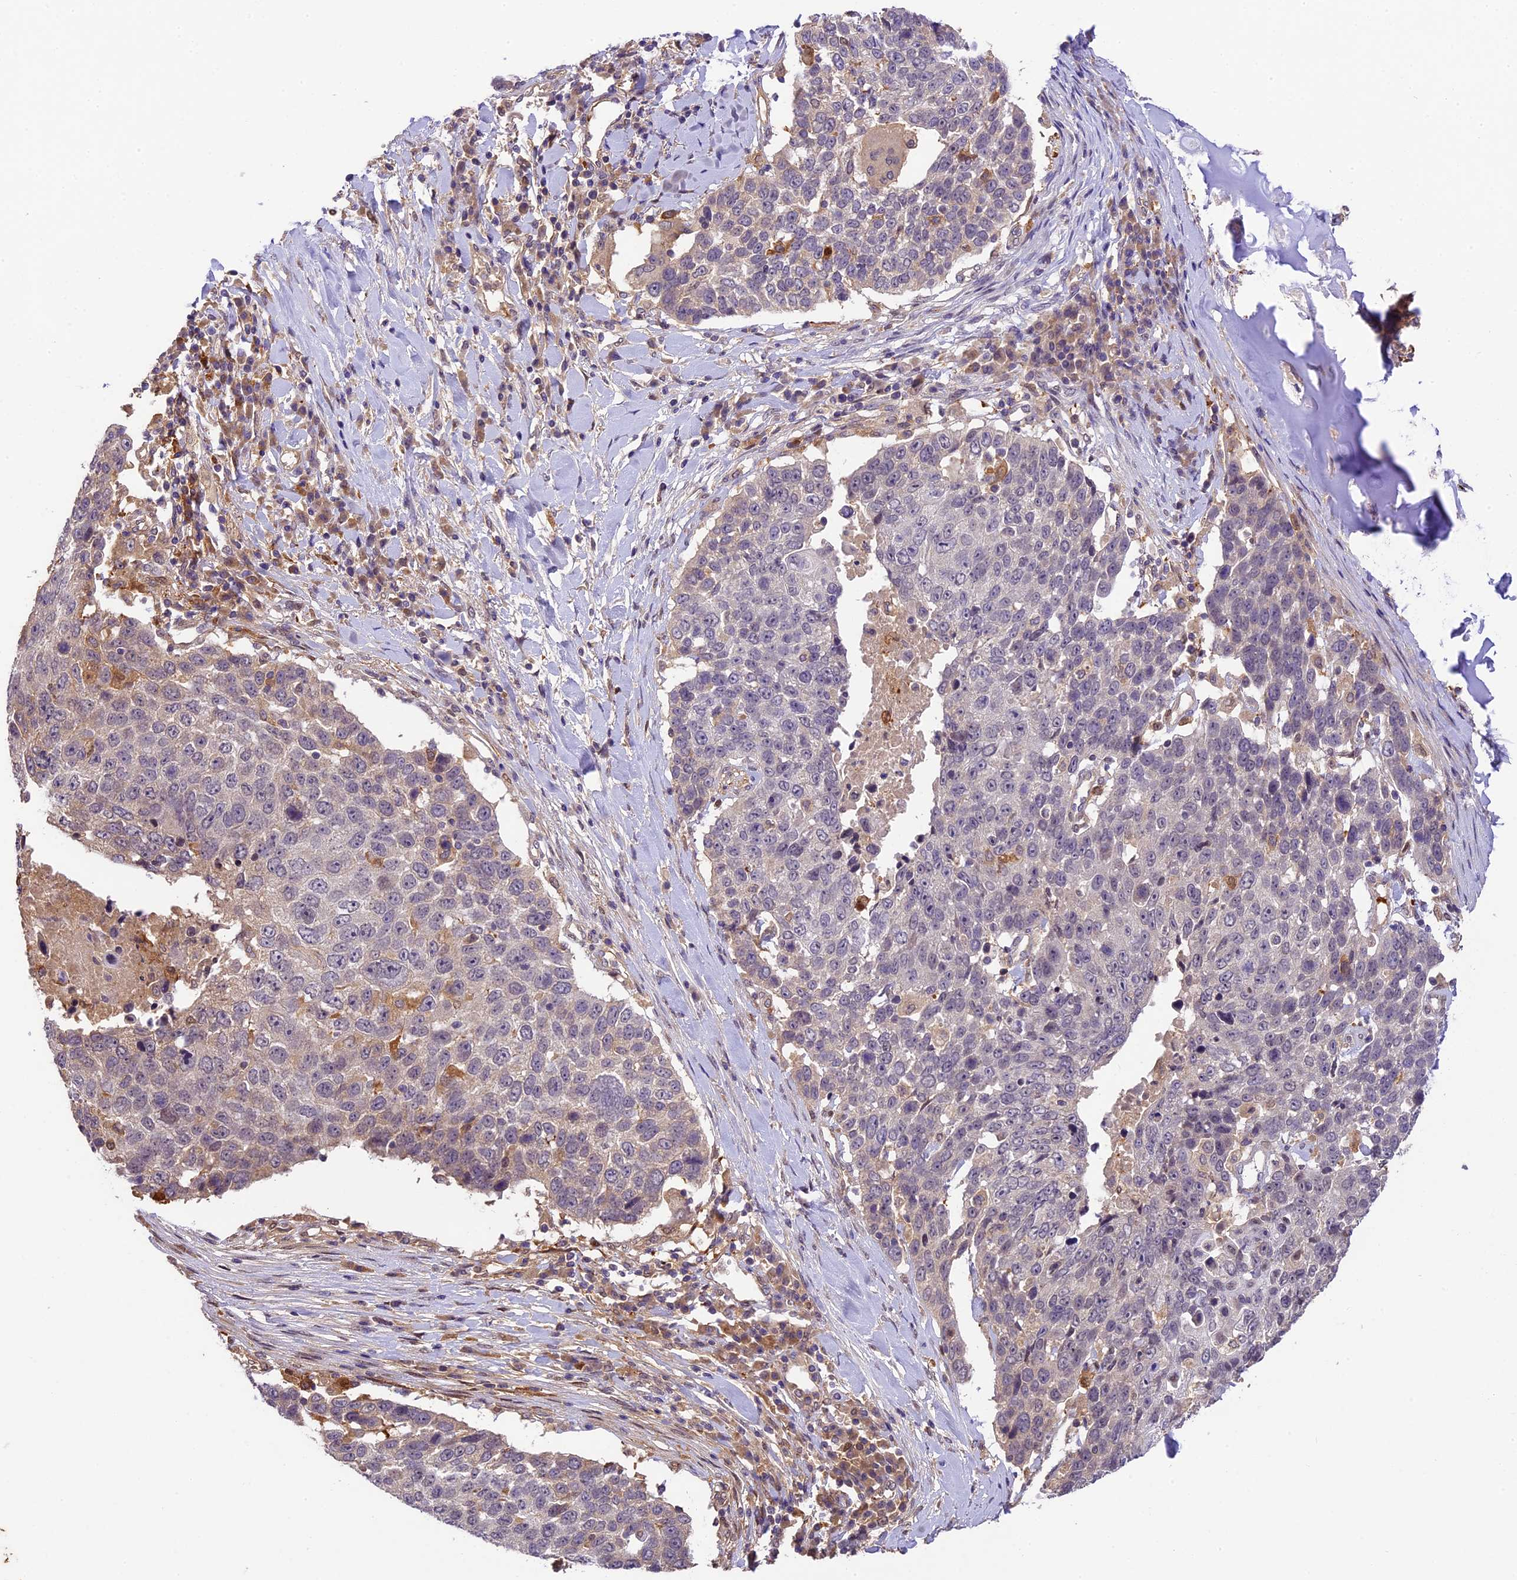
{"staining": {"intensity": "moderate", "quantity": "<25%", "location": "cytoplasmic/membranous"}, "tissue": "lung cancer", "cell_type": "Tumor cells", "image_type": "cancer", "snomed": [{"axis": "morphology", "description": "Squamous cell carcinoma, NOS"}, {"axis": "topography", "description": "Lung"}], "caption": "Protein analysis of lung cancer (squamous cell carcinoma) tissue shows moderate cytoplasmic/membranous positivity in about <25% of tumor cells.", "gene": "NEK8", "patient": {"sex": "male", "age": 66}}